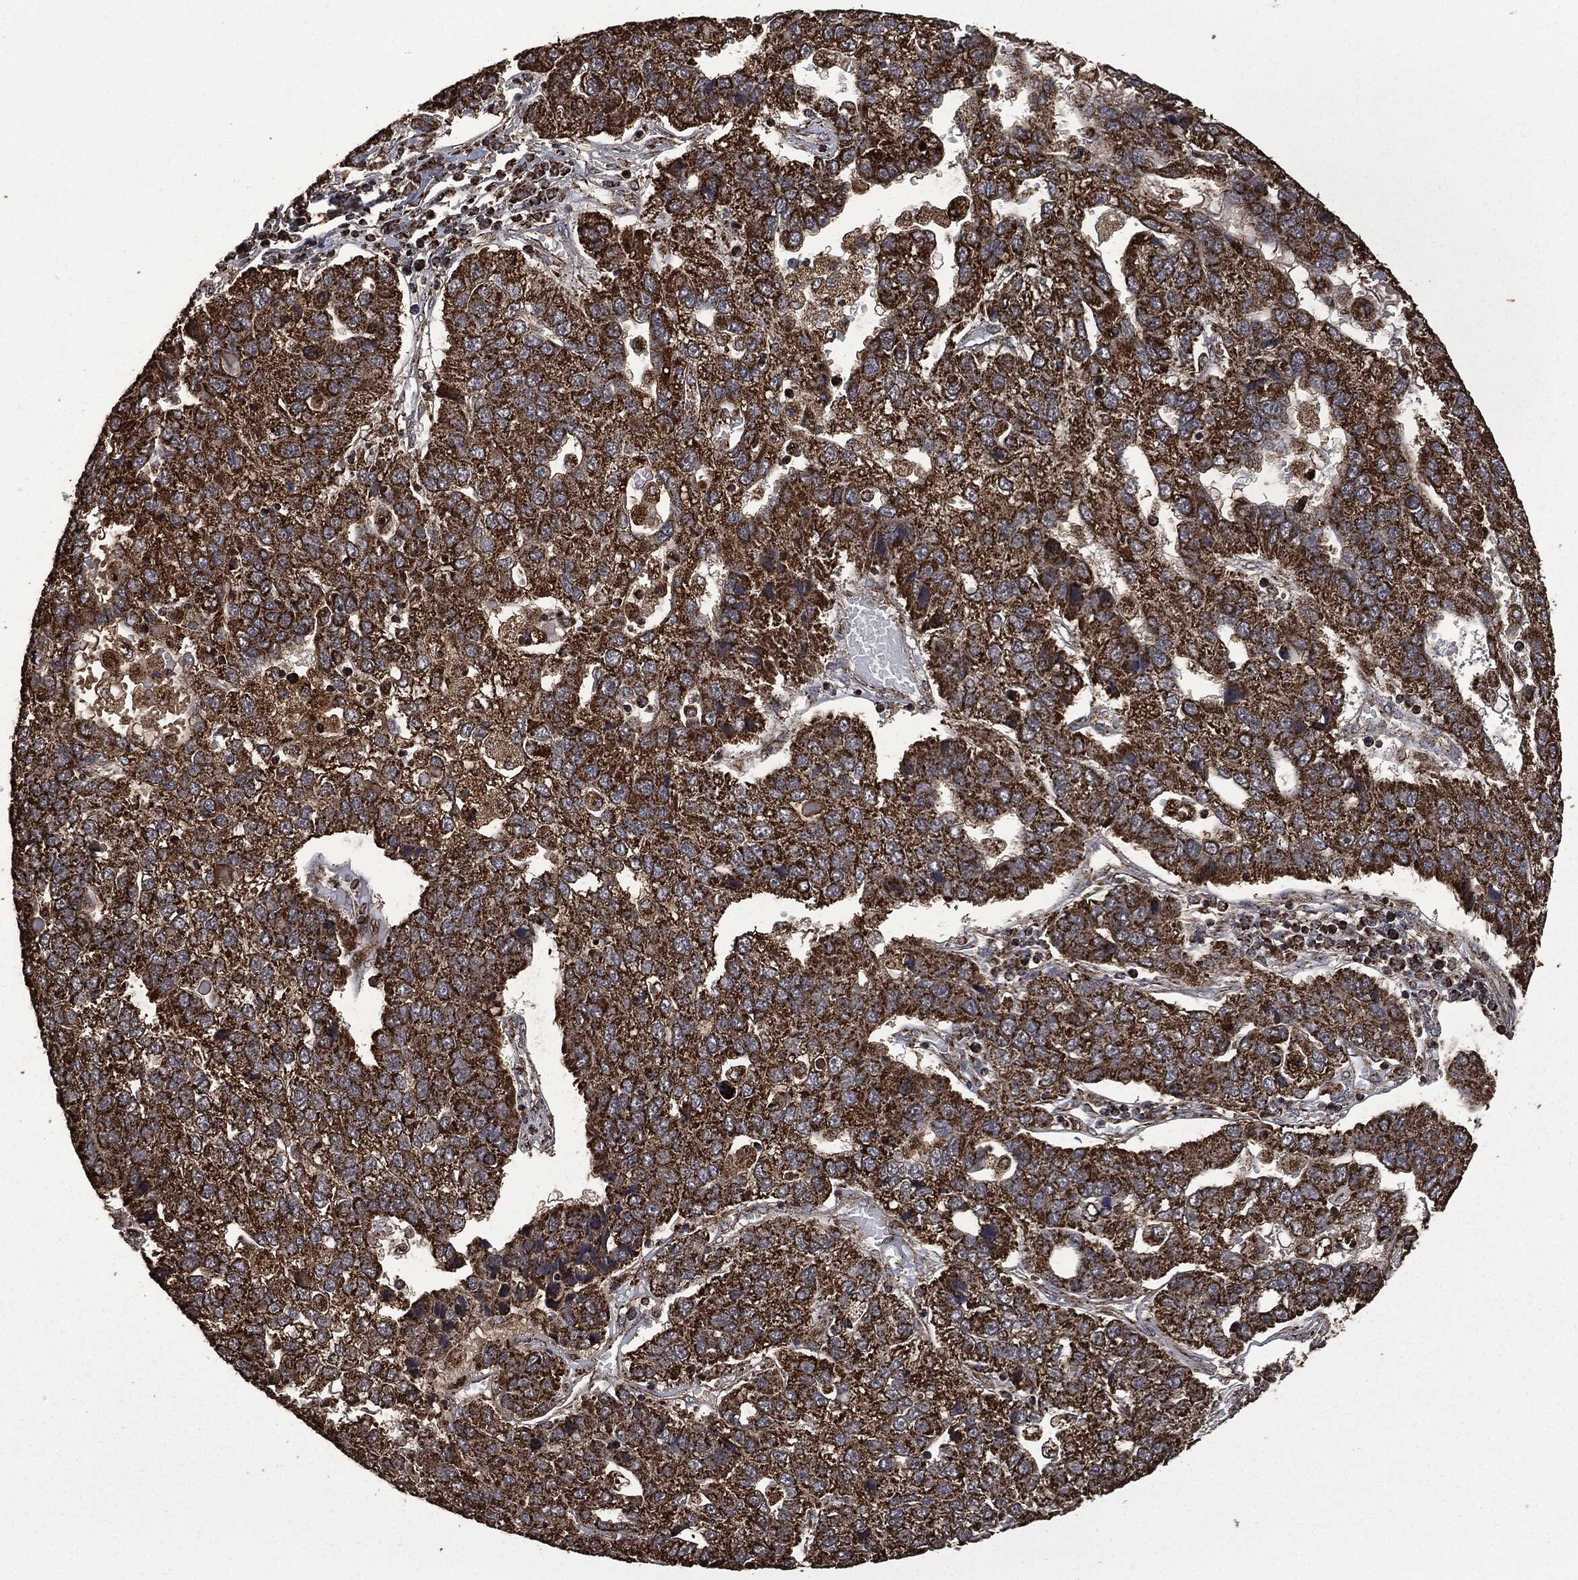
{"staining": {"intensity": "strong", "quantity": ">75%", "location": "cytoplasmic/membranous"}, "tissue": "pancreatic cancer", "cell_type": "Tumor cells", "image_type": "cancer", "snomed": [{"axis": "morphology", "description": "Adenocarcinoma, NOS"}, {"axis": "topography", "description": "Pancreas"}], "caption": "Immunohistochemical staining of human pancreatic adenocarcinoma displays high levels of strong cytoplasmic/membranous protein positivity in about >75% of tumor cells. The protein of interest is shown in brown color, while the nuclei are stained blue.", "gene": "LIG3", "patient": {"sex": "female", "age": 61}}